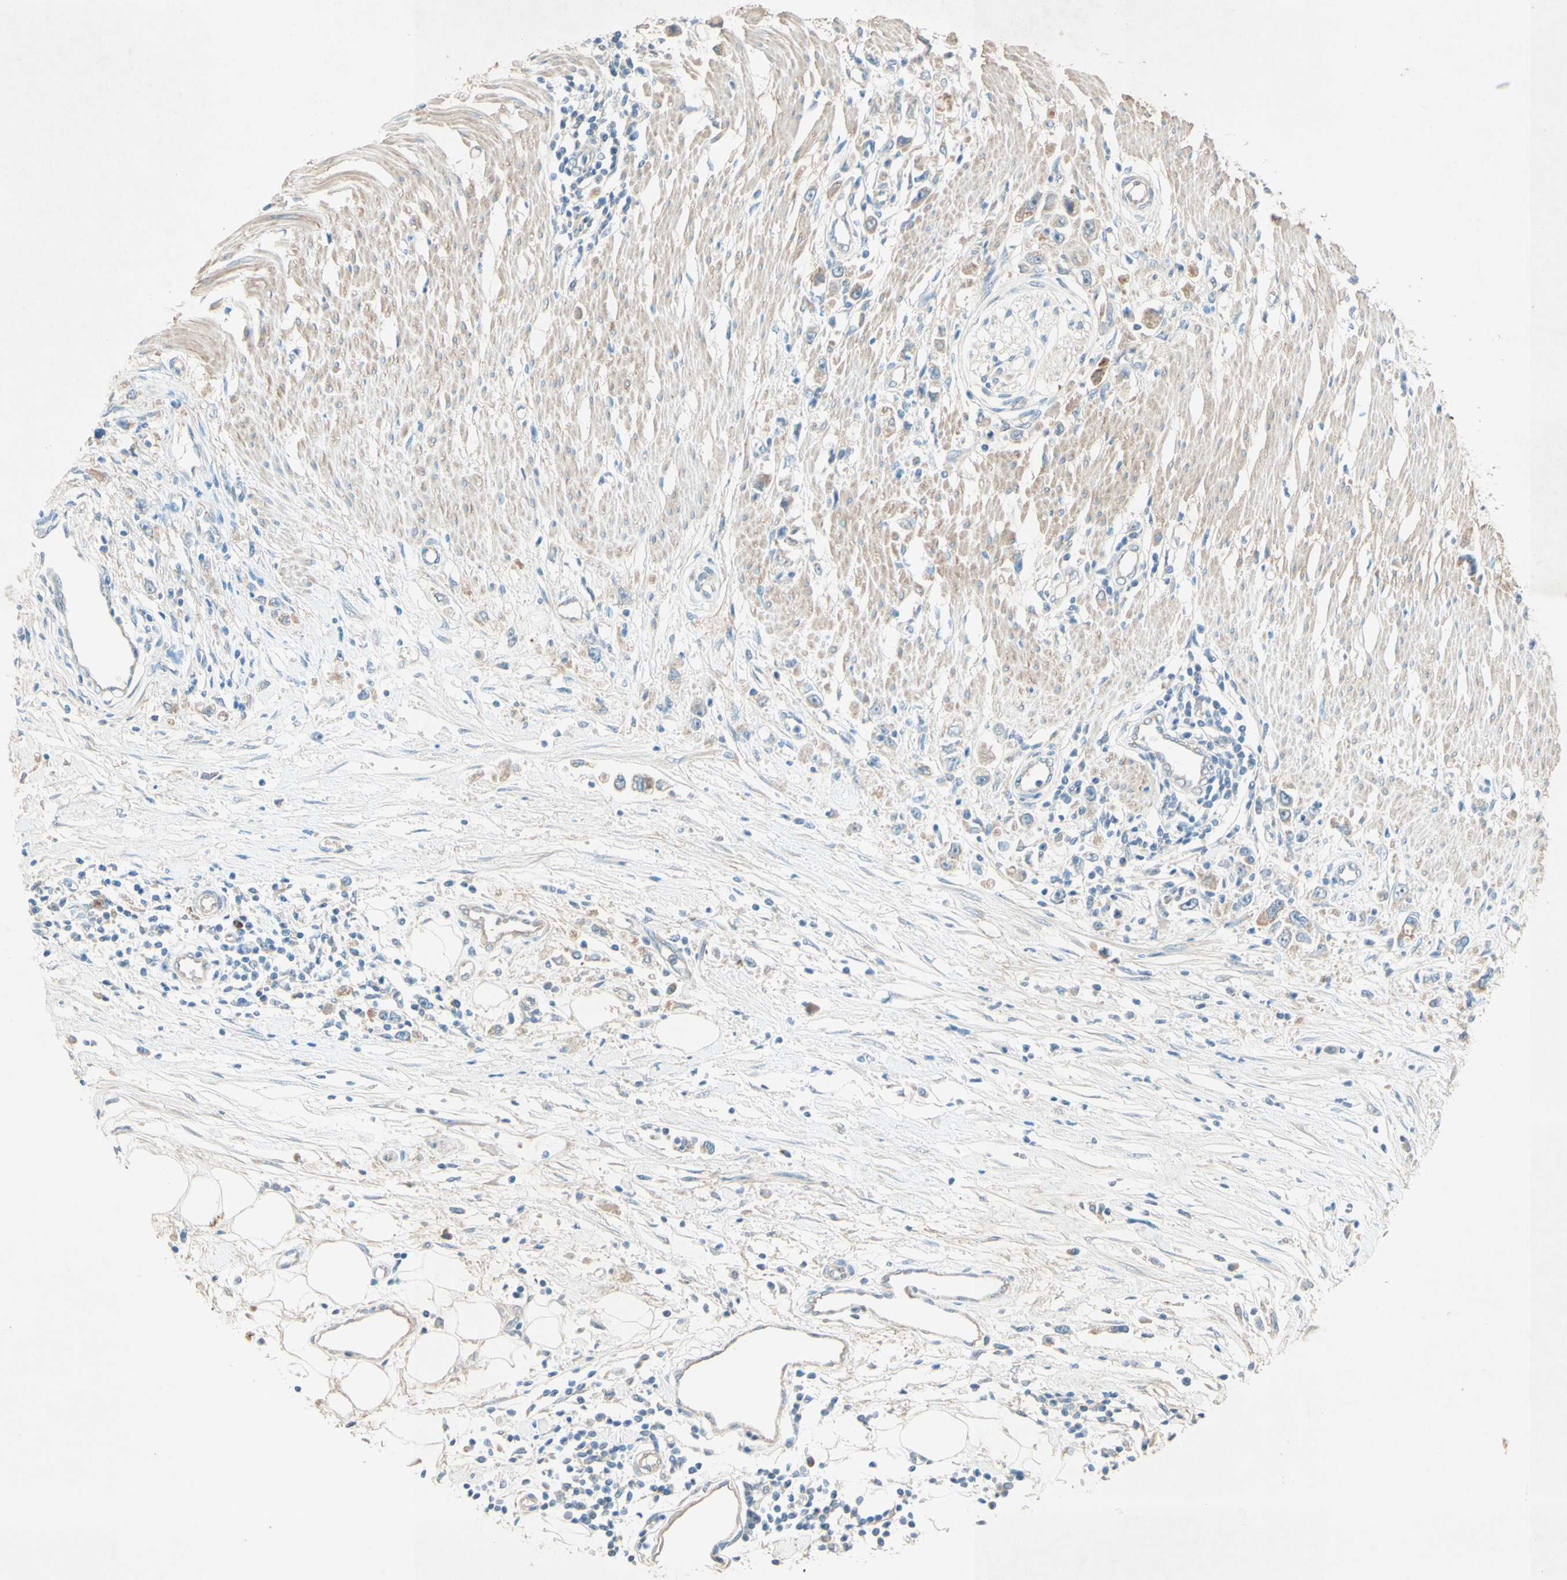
{"staining": {"intensity": "weak", "quantity": "25%-75%", "location": "cytoplasmic/membranous"}, "tissue": "stomach cancer", "cell_type": "Tumor cells", "image_type": "cancer", "snomed": [{"axis": "morphology", "description": "Adenocarcinoma, NOS"}, {"axis": "topography", "description": "Stomach"}], "caption": "Protein expression analysis of adenocarcinoma (stomach) shows weak cytoplasmic/membranous positivity in about 25%-75% of tumor cells.", "gene": "IL2", "patient": {"sex": "female", "age": 59}}